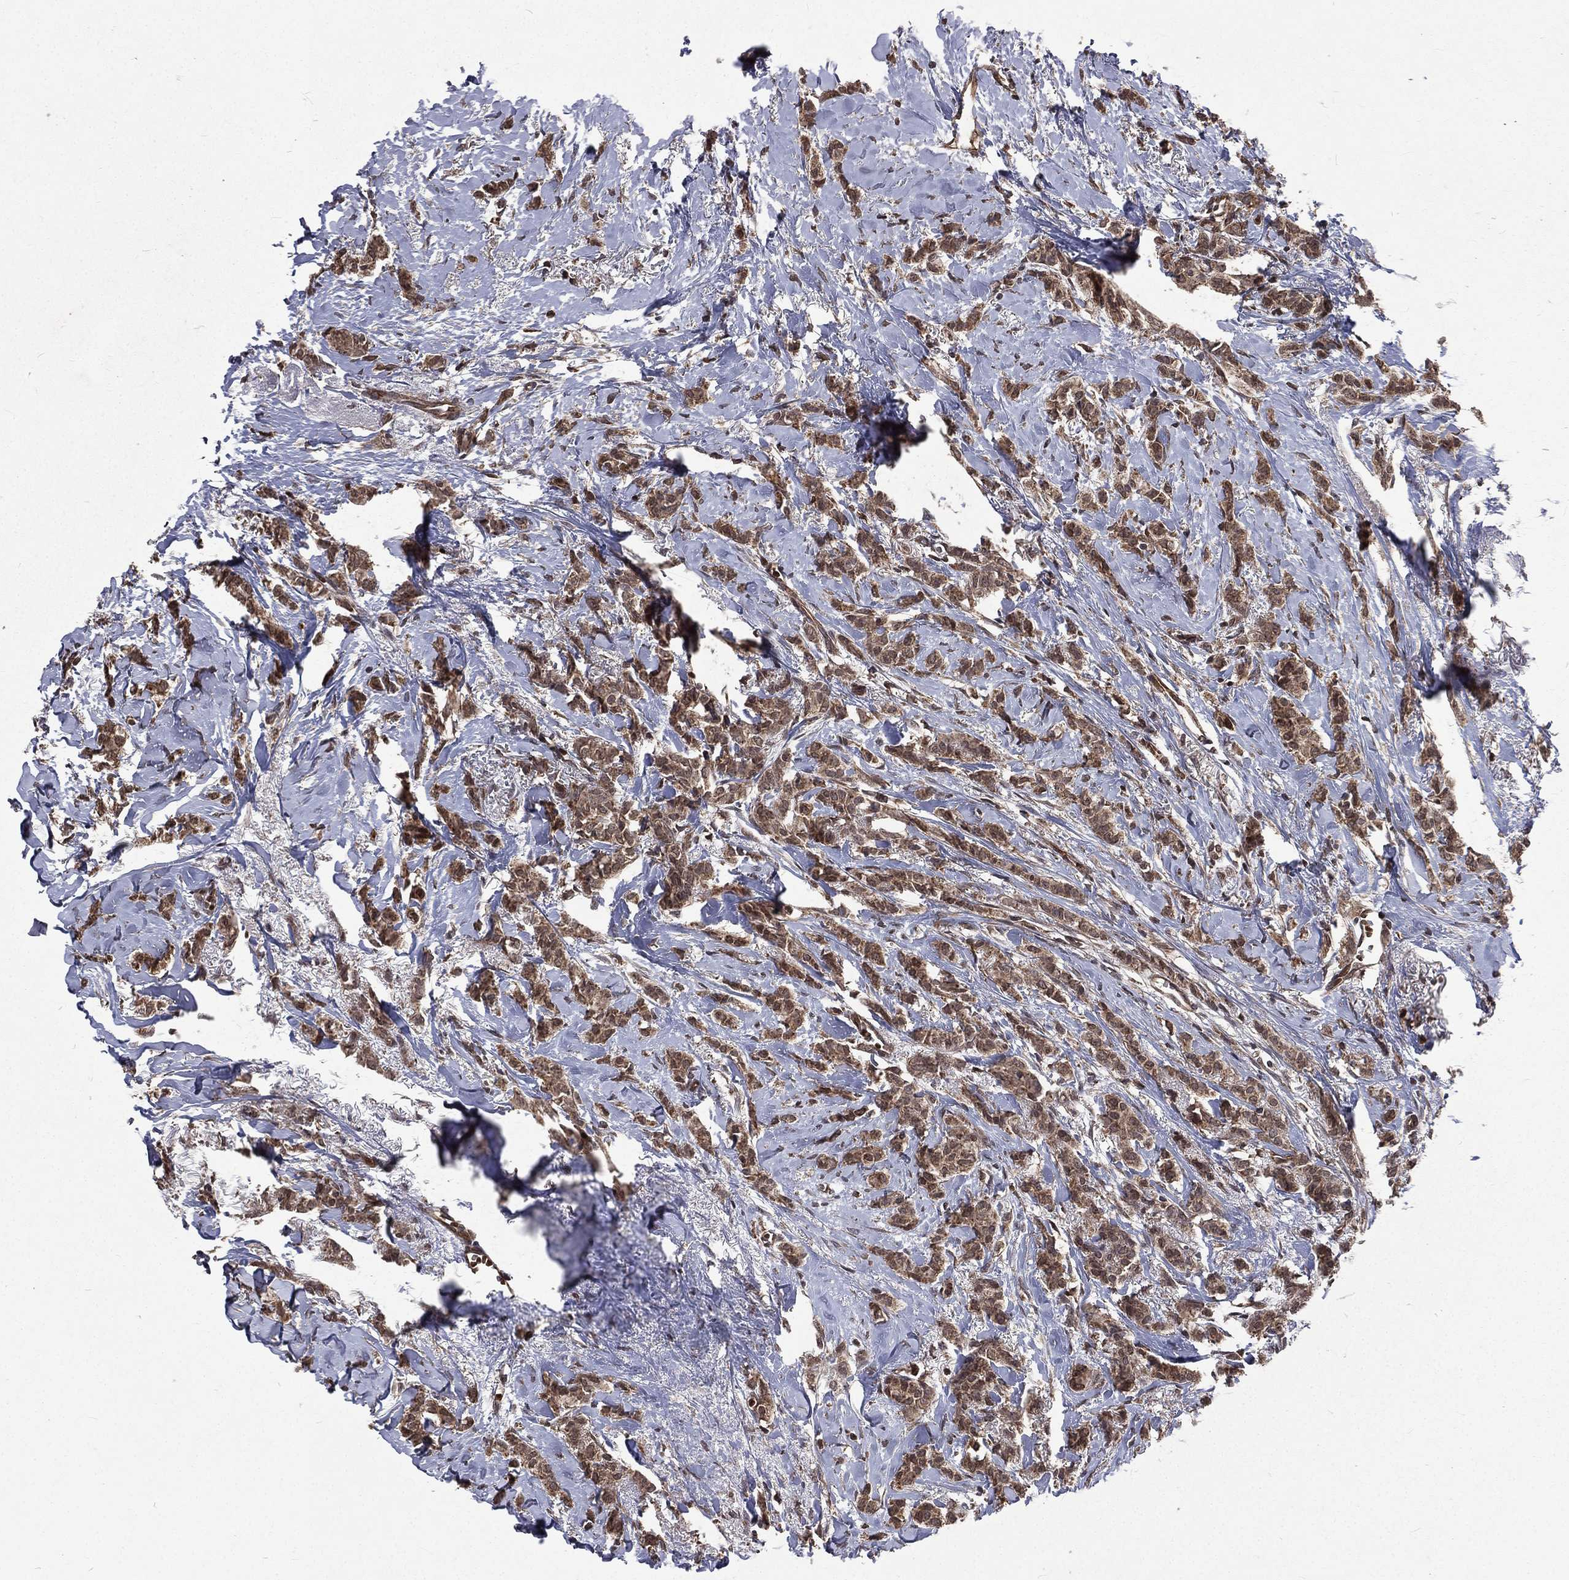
{"staining": {"intensity": "moderate", "quantity": ">75%", "location": "cytoplasmic/membranous"}, "tissue": "breast cancer", "cell_type": "Tumor cells", "image_type": "cancer", "snomed": [{"axis": "morphology", "description": "Duct carcinoma"}, {"axis": "topography", "description": "Breast"}], "caption": "Protein expression analysis of invasive ductal carcinoma (breast) reveals moderate cytoplasmic/membranous positivity in approximately >75% of tumor cells. The protein of interest is shown in brown color, while the nuclei are stained blue.", "gene": "LENG8", "patient": {"sex": "female", "age": 85}}